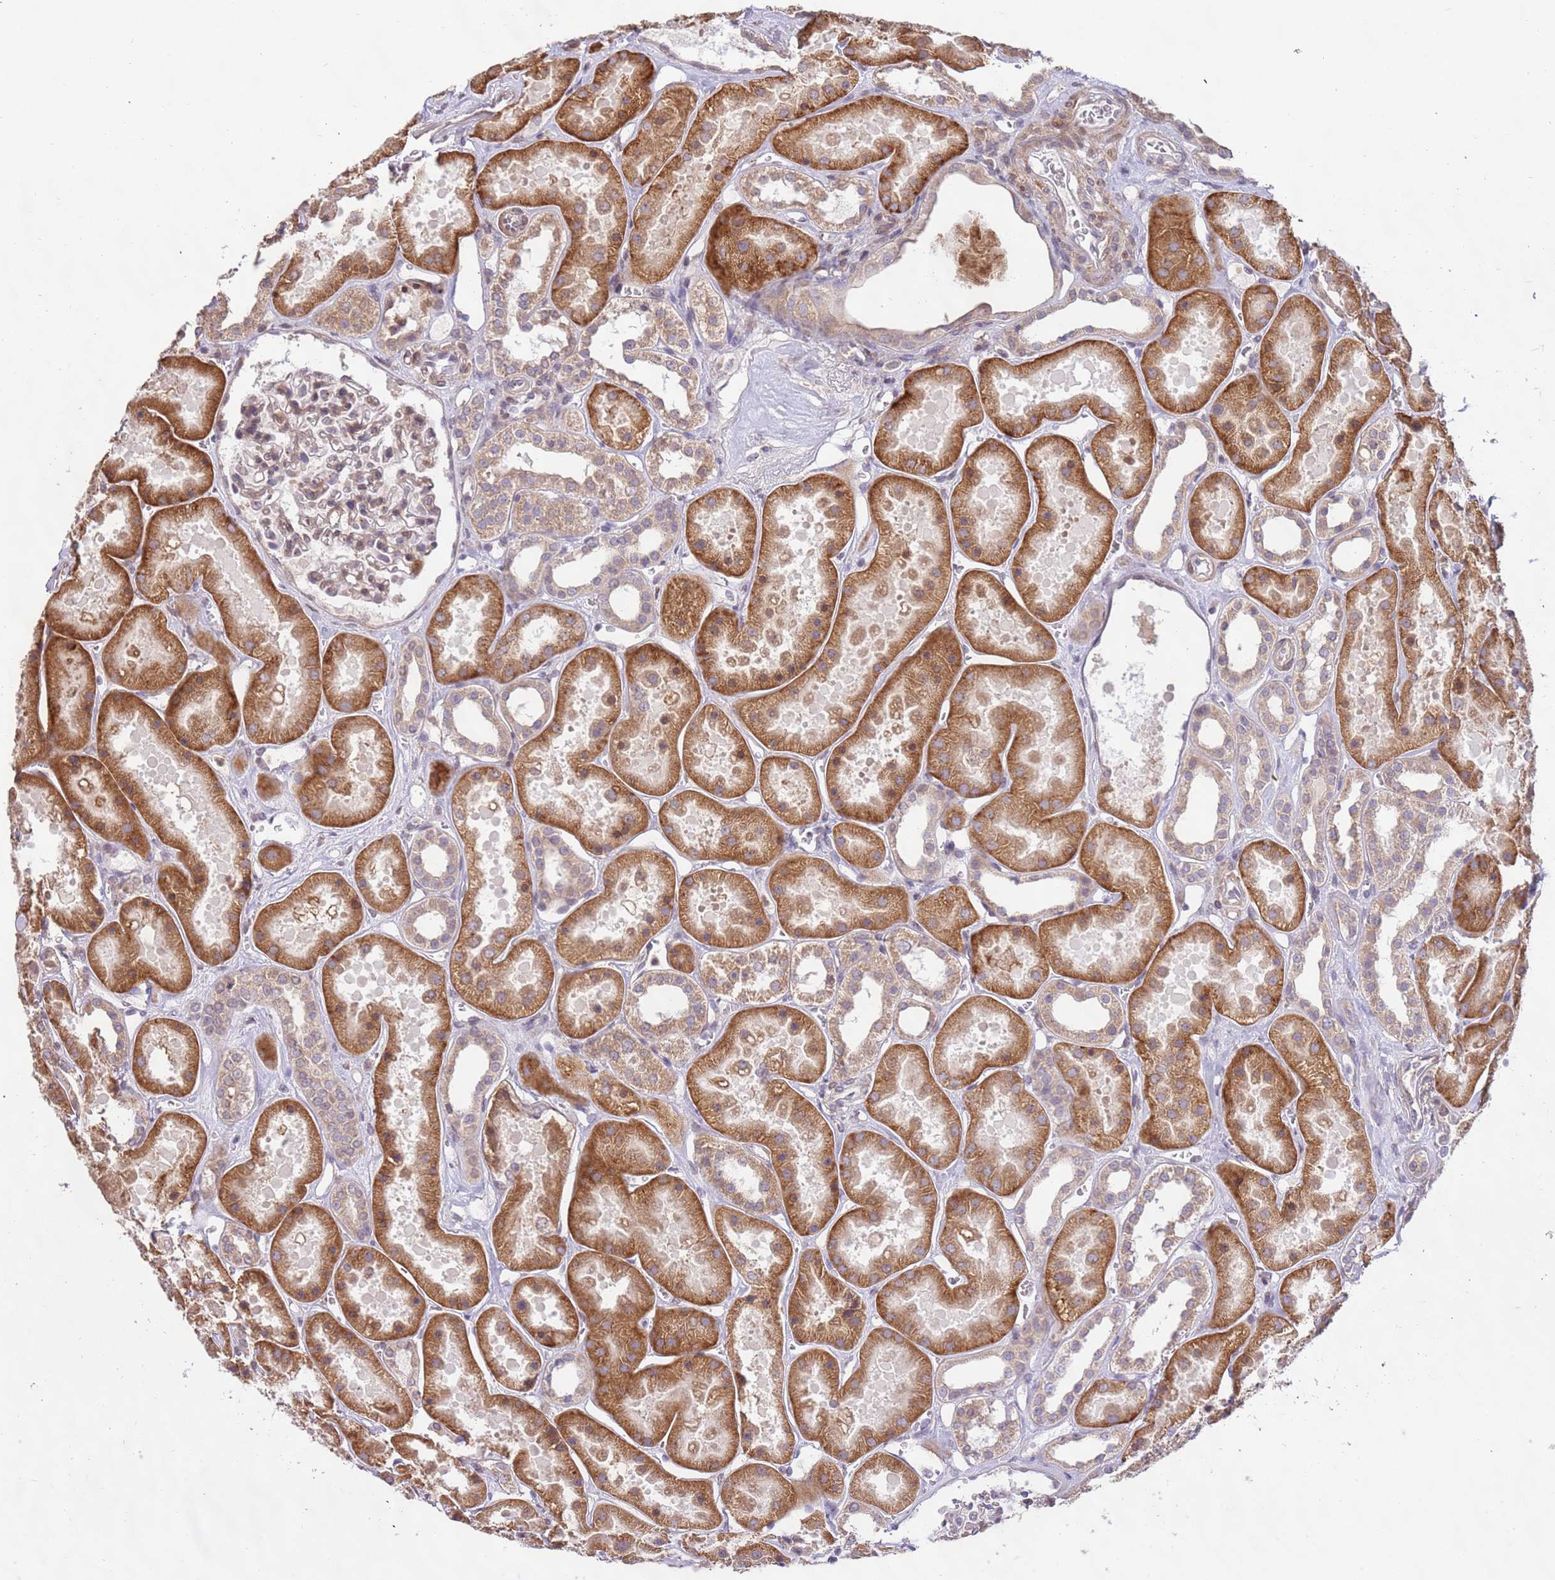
{"staining": {"intensity": "weak", "quantity": "25%-75%", "location": "cytoplasmic/membranous,nuclear"}, "tissue": "kidney", "cell_type": "Cells in glomeruli", "image_type": "normal", "snomed": [{"axis": "morphology", "description": "Normal tissue, NOS"}, {"axis": "topography", "description": "Kidney"}], "caption": "Immunohistochemical staining of benign kidney demonstrates weak cytoplasmic/membranous,nuclear protein expression in approximately 25%-75% of cells in glomeruli. (Brightfield microscopy of DAB IHC at high magnification).", "gene": "SLC16A4", "patient": {"sex": "female", "age": 41}}